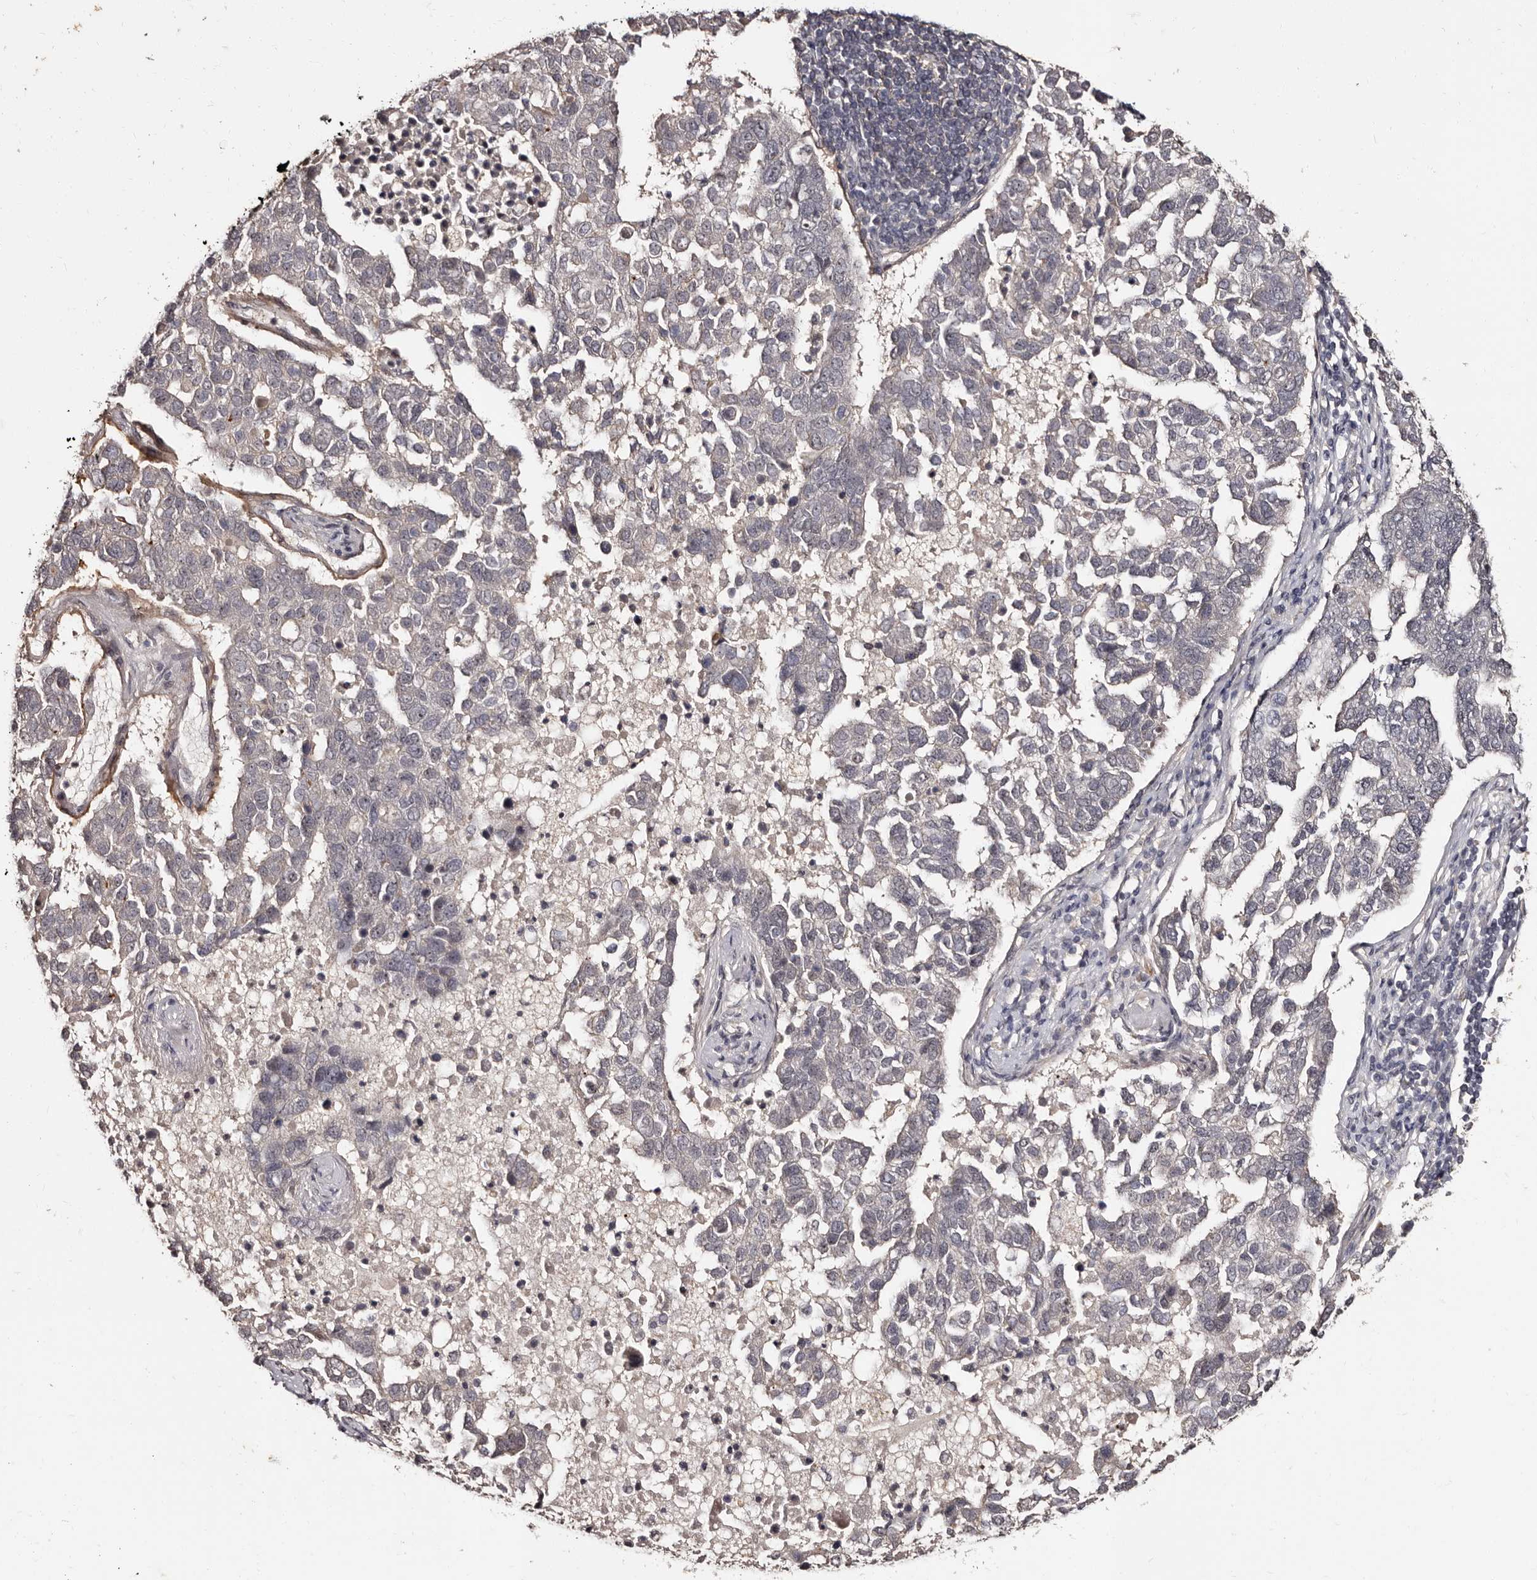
{"staining": {"intensity": "negative", "quantity": "none", "location": "none"}, "tissue": "pancreatic cancer", "cell_type": "Tumor cells", "image_type": "cancer", "snomed": [{"axis": "morphology", "description": "Adenocarcinoma, NOS"}, {"axis": "topography", "description": "Pancreas"}], "caption": "An image of pancreatic adenocarcinoma stained for a protein displays no brown staining in tumor cells. (DAB (3,3'-diaminobenzidine) immunohistochemistry (IHC) visualized using brightfield microscopy, high magnification).", "gene": "TBC1D22B", "patient": {"sex": "female", "age": 61}}